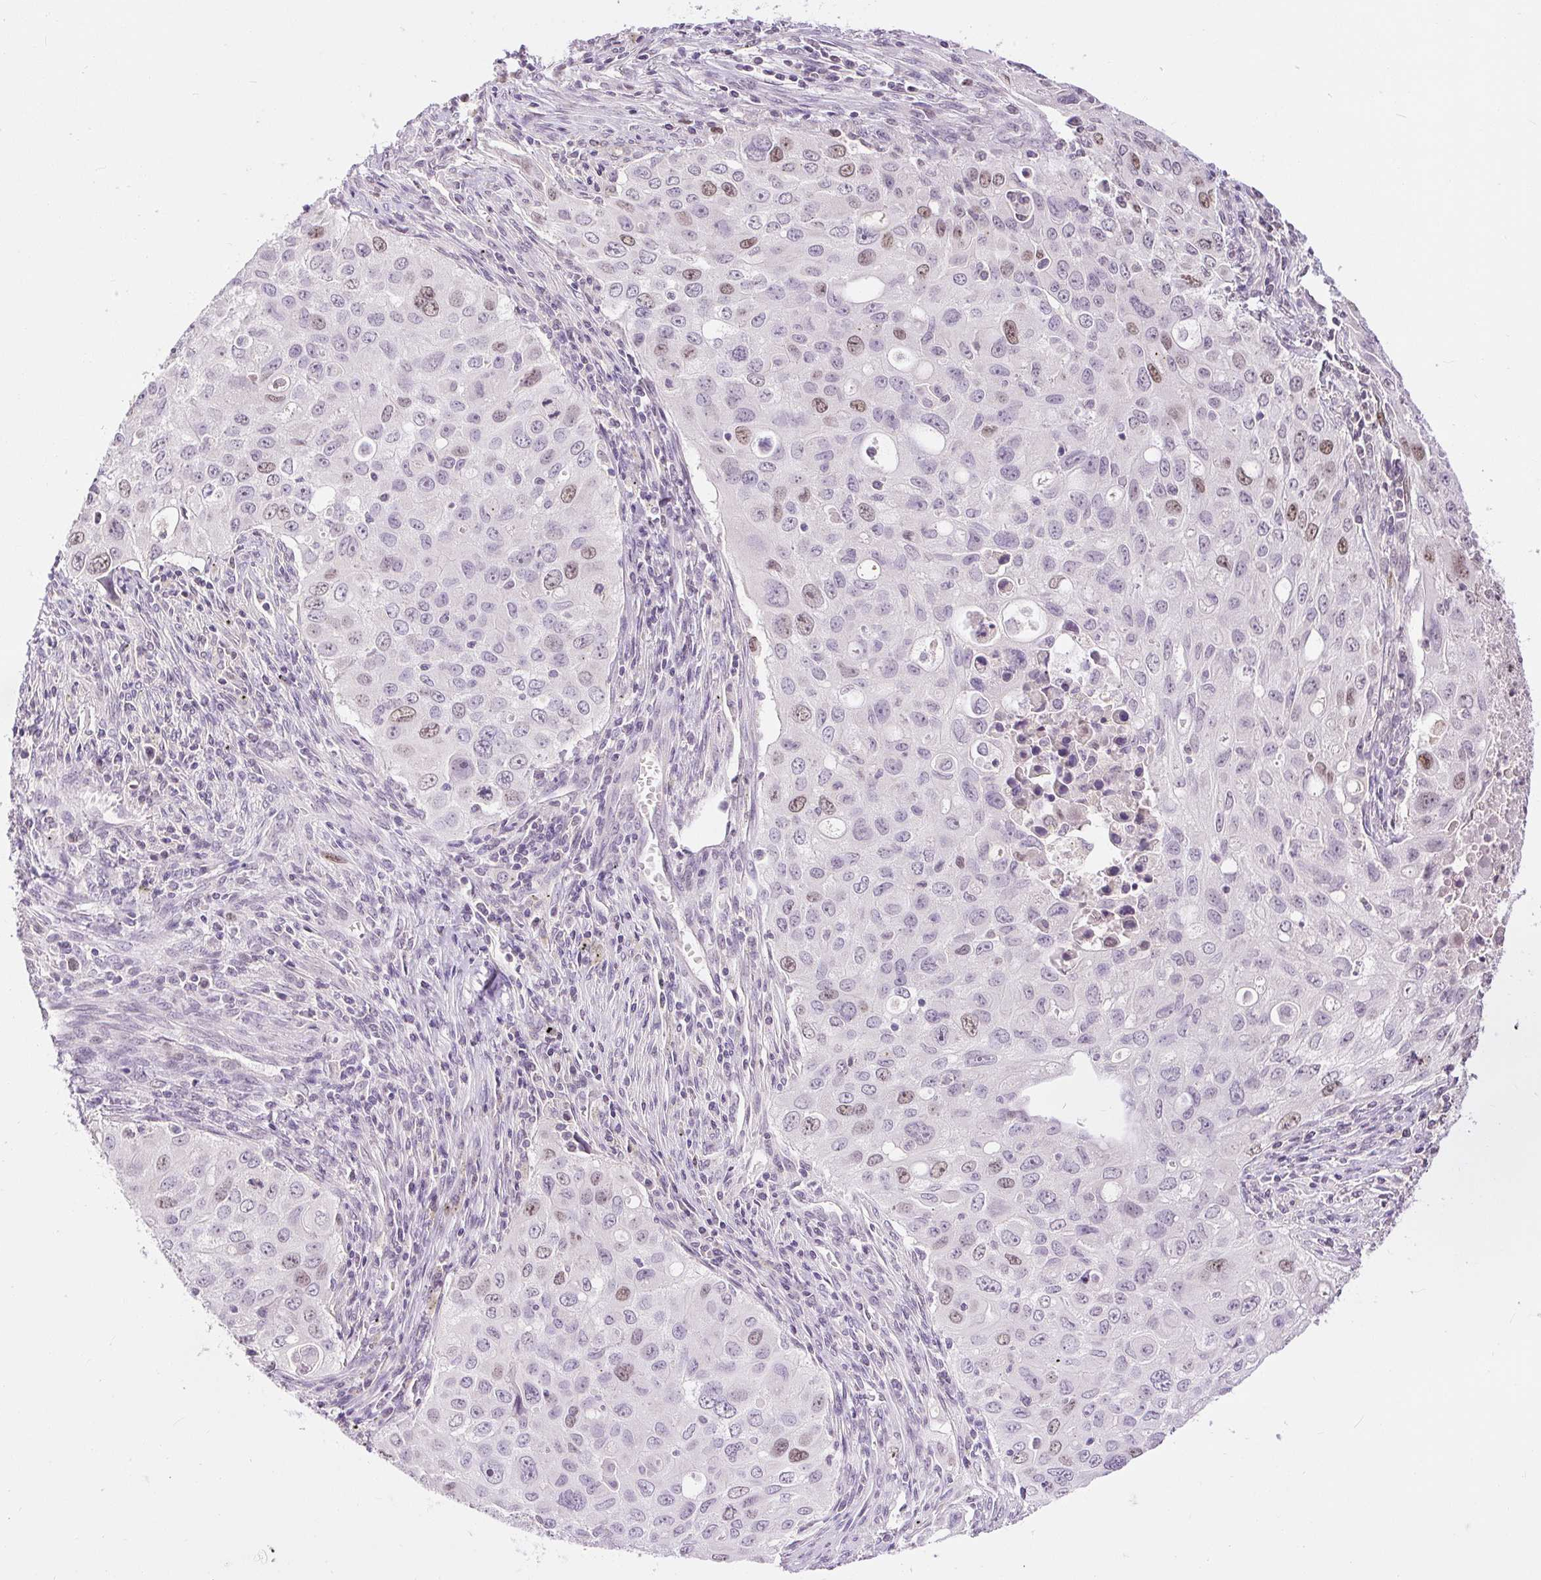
{"staining": {"intensity": "weak", "quantity": "25%-75%", "location": "nuclear"}, "tissue": "lung cancer", "cell_type": "Tumor cells", "image_type": "cancer", "snomed": [{"axis": "morphology", "description": "Adenocarcinoma, NOS"}, {"axis": "morphology", "description": "Adenocarcinoma, metastatic, NOS"}, {"axis": "topography", "description": "Lymph node"}, {"axis": "topography", "description": "Lung"}], "caption": "A high-resolution micrograph shows IHC staining of adenocarcinoma (lung), which reveals weak nuclear expression in approximately 25%-75% of tumor cells.", "gene": "RACGAP1", "patient": {"sex": "female", "age": 42}}